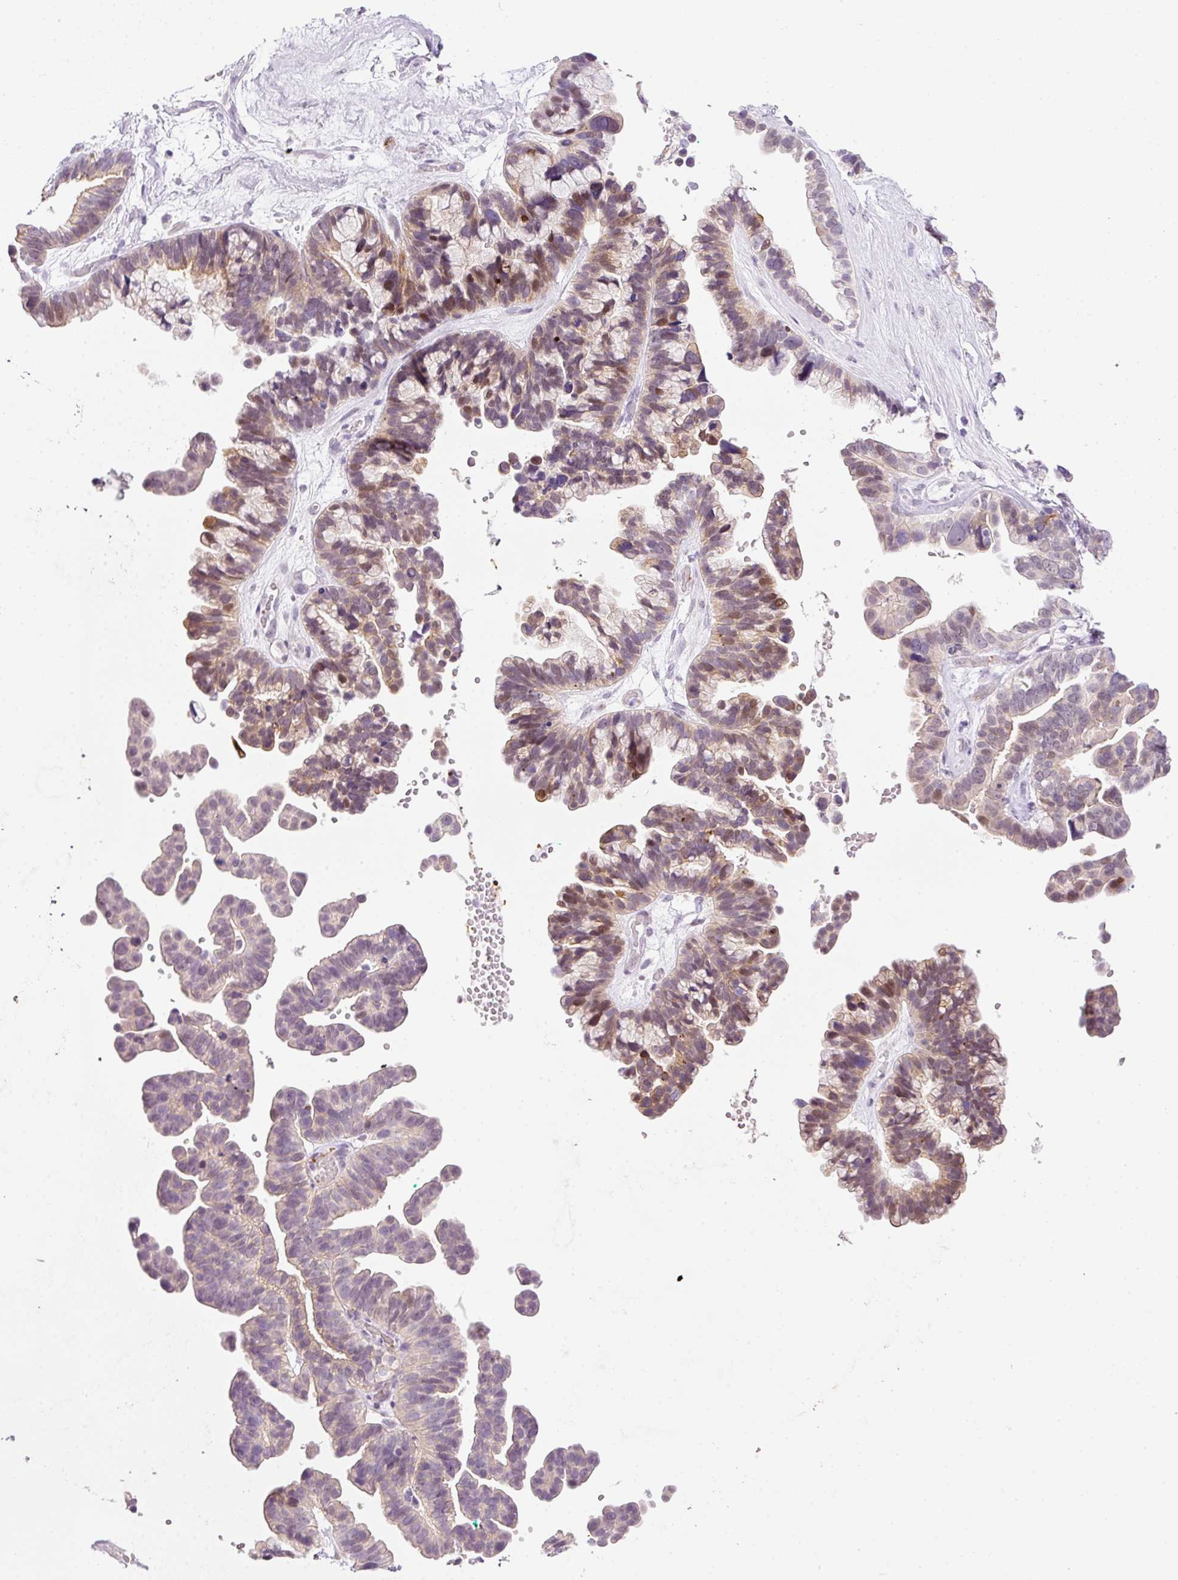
{"staining": {"intensity": "moderate", "quantity": "25%-75%", "location": "cytoplasmic/membranous,nuclear"}, "tissue": "ovarian cancer", "cell_type": "Tumor cells", "image_type": "cancer", "snomed": [{"axis": "morphology", "description": "Cystadenocarcinoma, serous, NOS"}, {"axis": "topography", "description": "Ovary"}], "caption": "The micrograph demonstrates immunohistochemical staining of serous cystadenocarcinoma (ovarian). There is moderate cytoplasmic/membranous and nuclear expression is seen in approximately 25%-75% of tumor cells.", "gene": "SRC", "patient": {"sex": "female", "age": 56}}